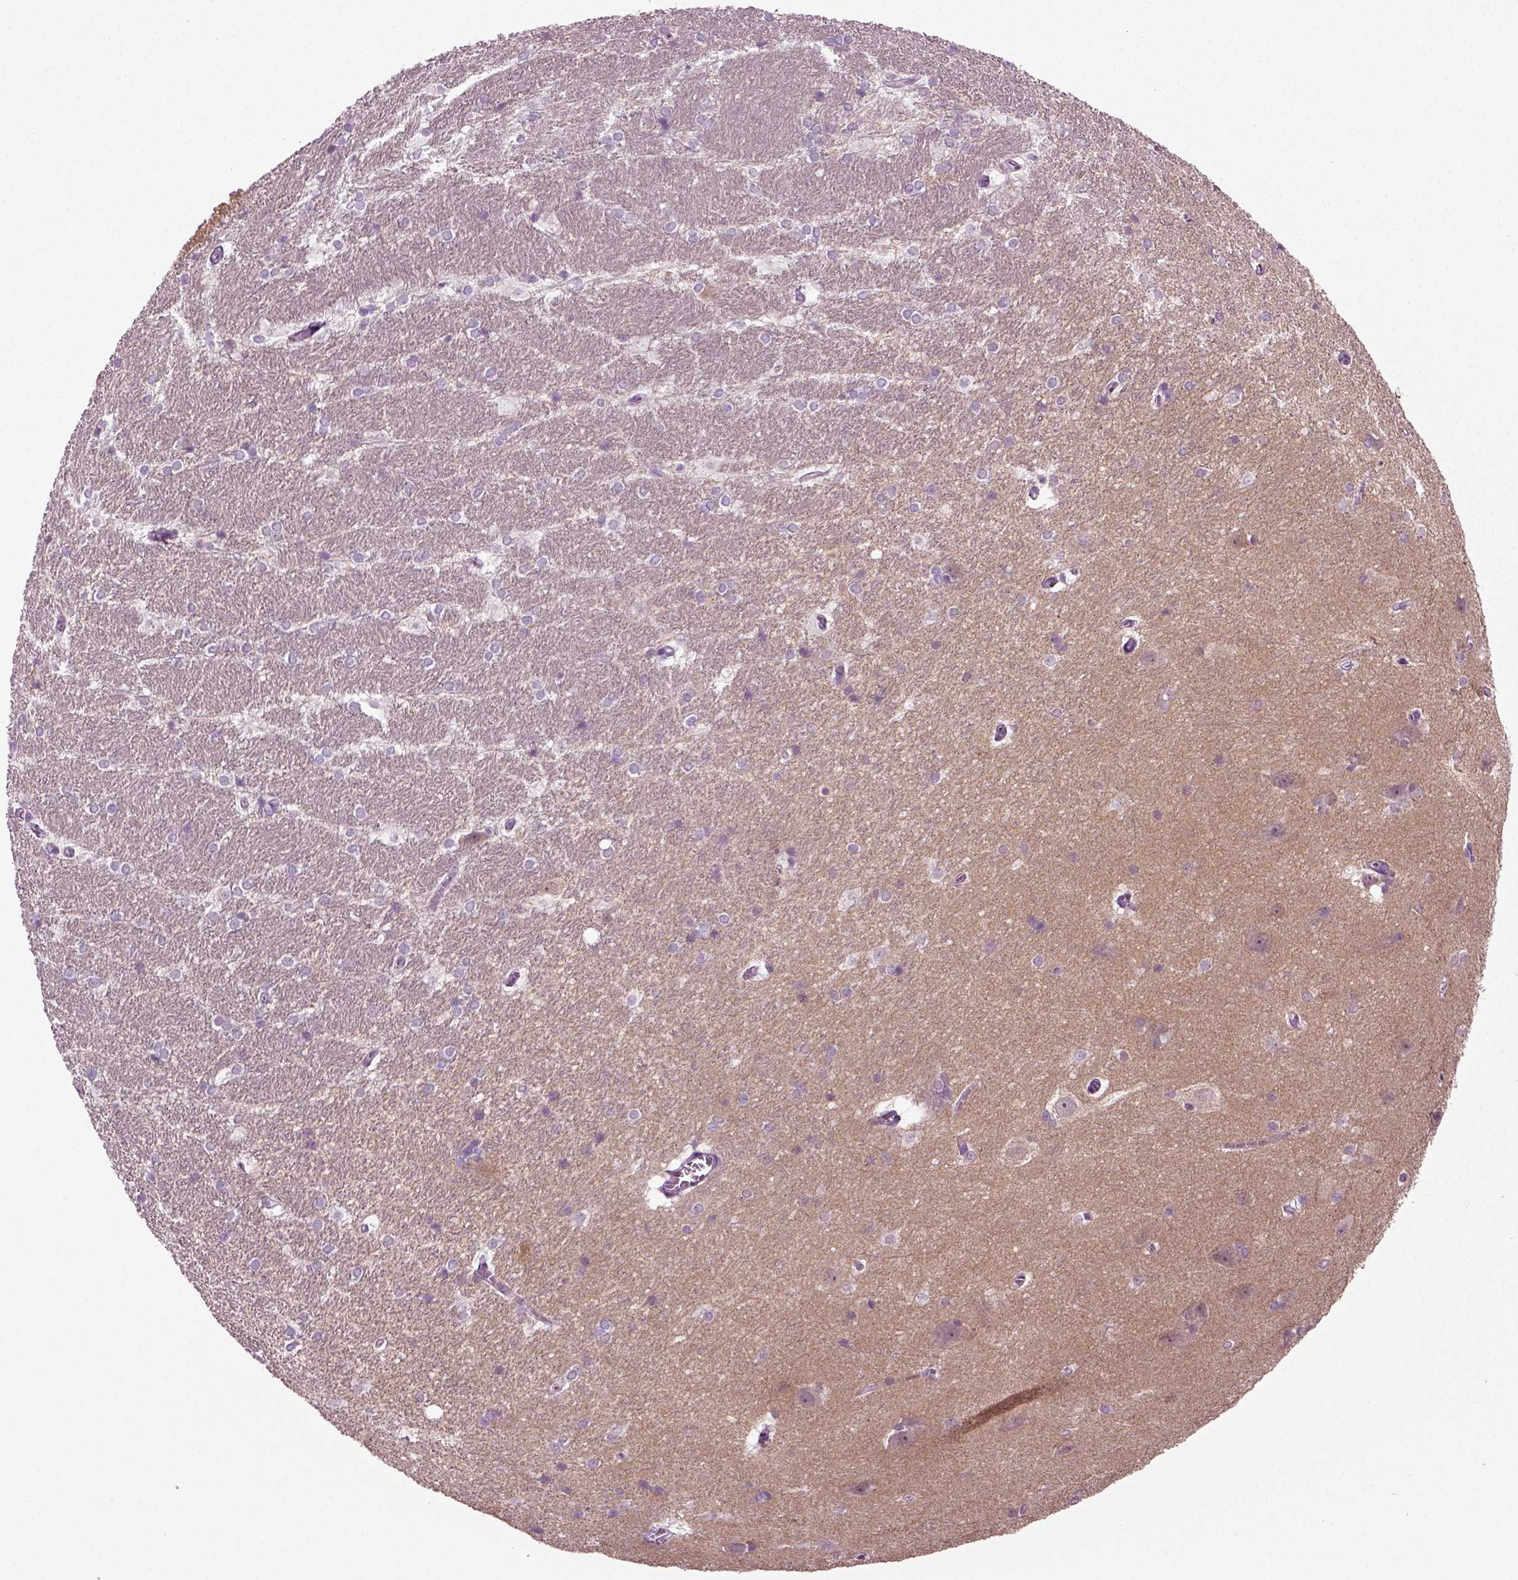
{"staining": {"intensity": "negative", "quantity": "none", "location": "none"}, "tissue": "hippocampus", "cell_type": "Glial cells", "image_type": "normal", "snomed": [{"axis": "morphology", "description": "Normal tissue, NOS"}, {"axis": "topography", "description": "Cerebral cortex"}, {"axis": "topography", "description": "Hippocampus"}], "caption": "This is a histopathology image of immunohistochemistry staining of normal hippocampus, which shows no staining in glial cells.", "gene": "ZC2HC1C", "patient": {"sex": "female", "age": 19}}